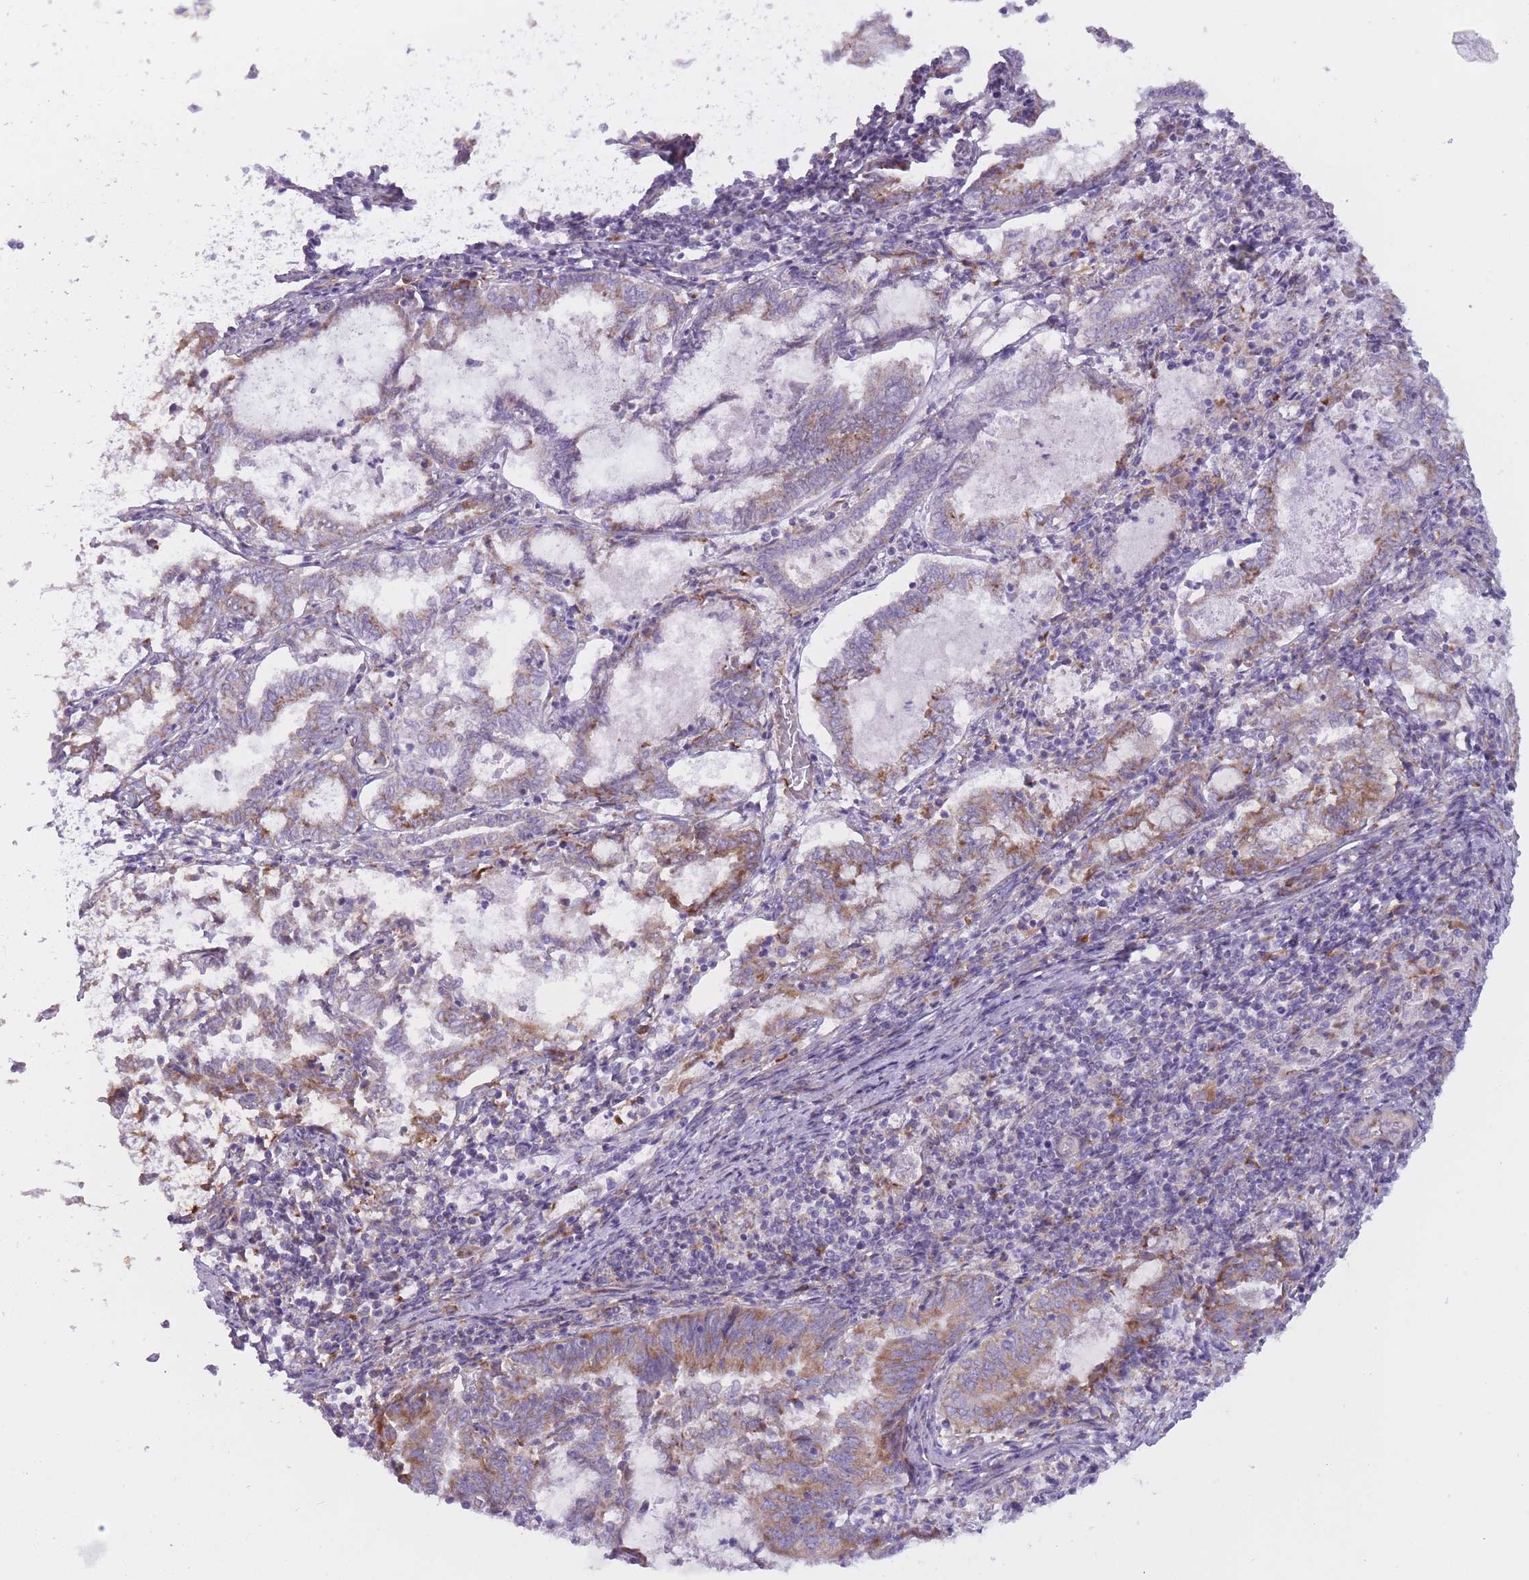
{"staining": {"intensity": "moderate", "quantity": "25%-75%", "location": "cytoplasmic/membranous"}, "tissue": "endometrial cancer", "cell_type": "Tumor cells", "image_type": "cancer", "snomed": [{"axis": "morphology", "description": "Adenocarcinoma, NOS"}, {"axis": "topography", "description": "Endometrium"}], "caption": "Protein staining of endometrial adenocarcinoma tissue shows moderate cytoplasmic/membranous positivity in about 25%-75% of tumor cells. (Brightfield microscopy of DAB IHC at high magnification).", "gene": "RPL18", "patient": {"sex": "female", "age": 80}}